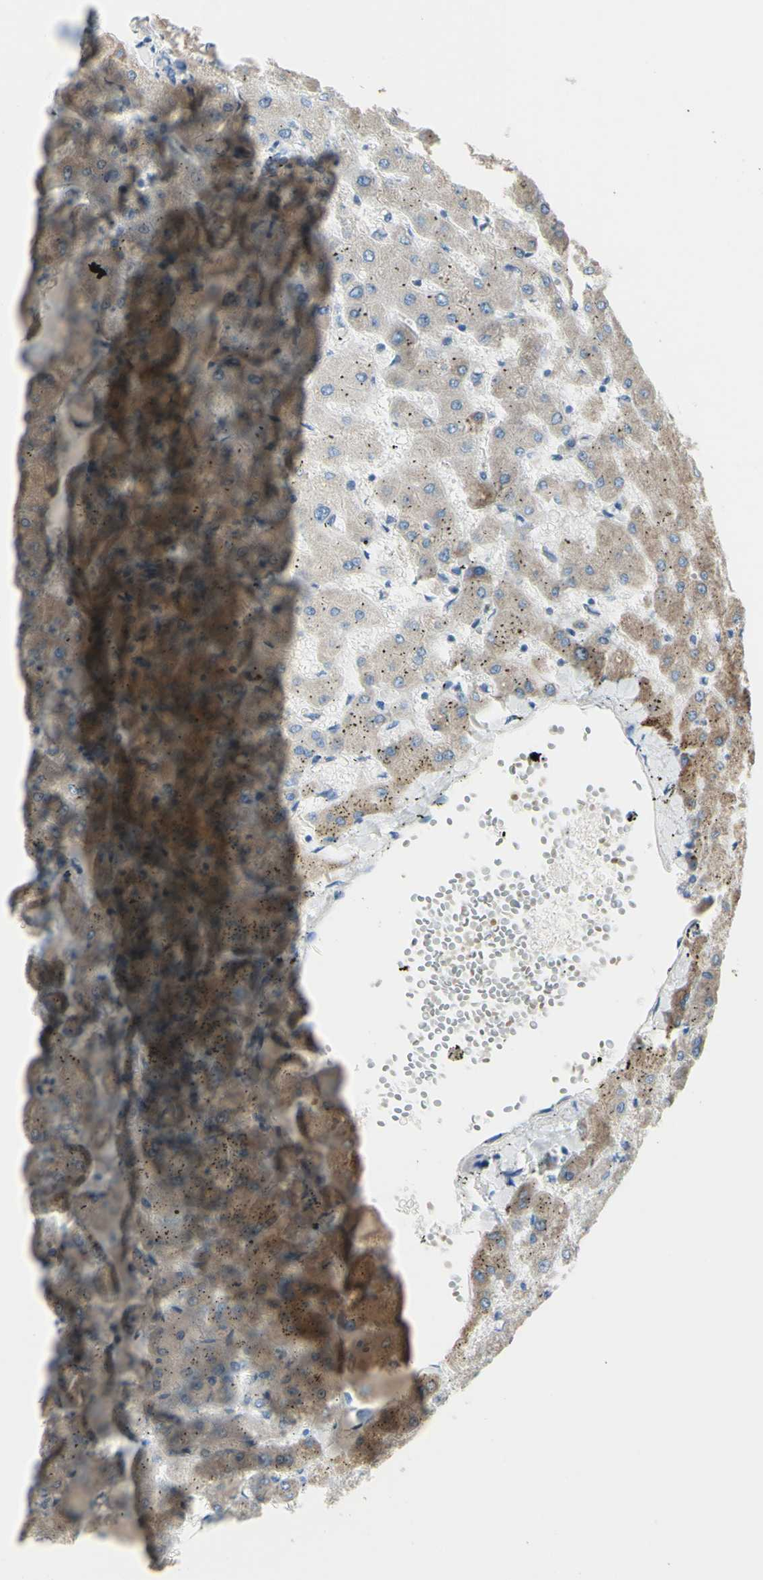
{"staining": {"intensity": "negative", "quantity": "none", "location": "none"}, "tissue": "liver", "cell_type": "Cholangiocytes", "image_type": "normal", "snomed": [{"axis": "morphology", "description": "Normal tissue, NOS"}, {"axis": "topography", "description": "Liver"}], "caption": "DAB immunohistochemical staining of benign human liver reveals no significant staining in cholangiocytes.", "gene": "NCBP2L", "patient": {"sex": "female", "age": 63}}